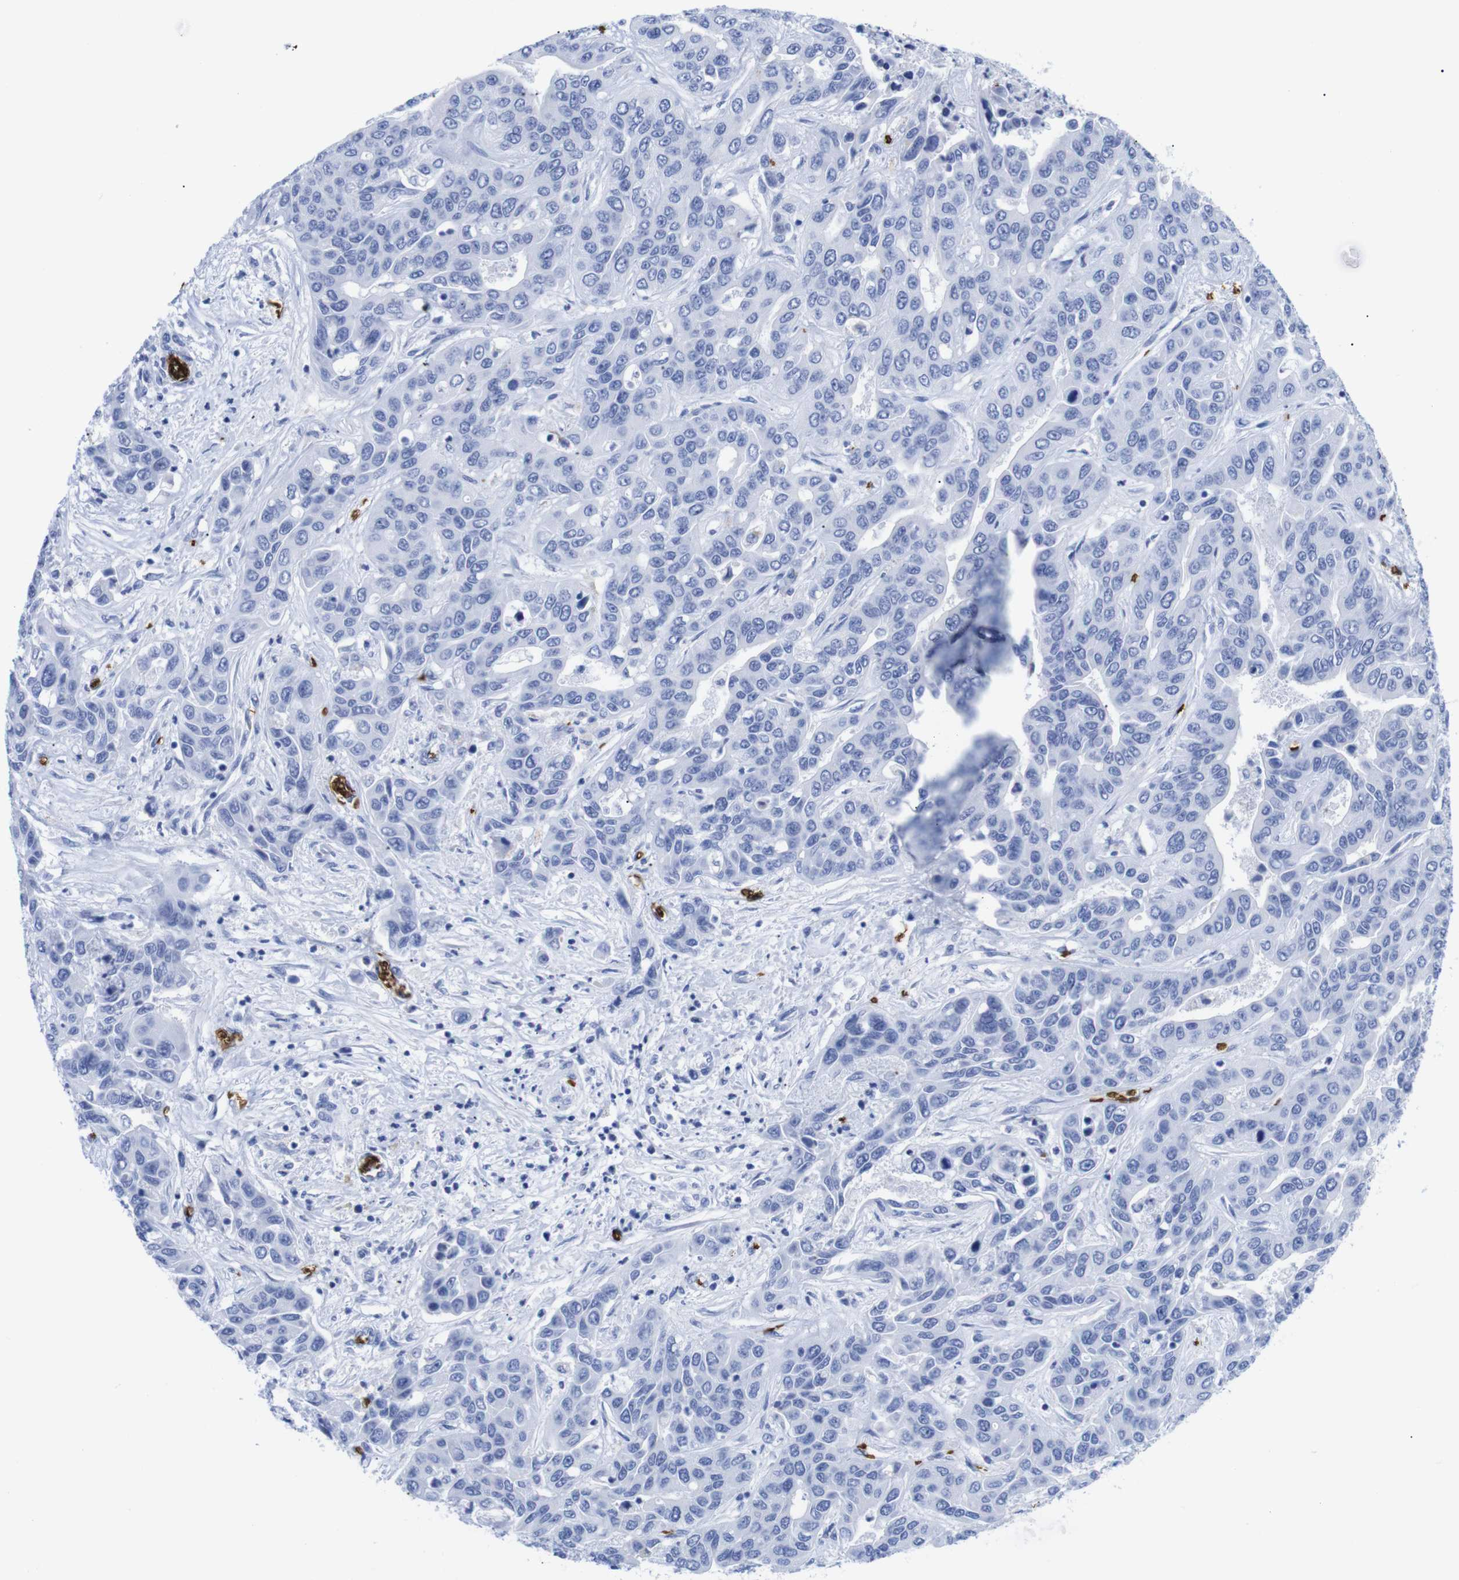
{"staining": {"intensity": "negative", "quantity": "none", "location": "none"}, "tissue": "liver cancer", "cell_type": "Tumor cells", "image_type": "cancer", "snomed": [{"axis": "morphology", "description": "Cholangiocarcinoma"}, {"axis": "topography", "description": "Liver"}], "caption": "The image exhibits no staining of tumor cells in liver cholangiocarcinoma.", "gene": "S1PR2", "patient": {"sex": "female", "age": 52}}